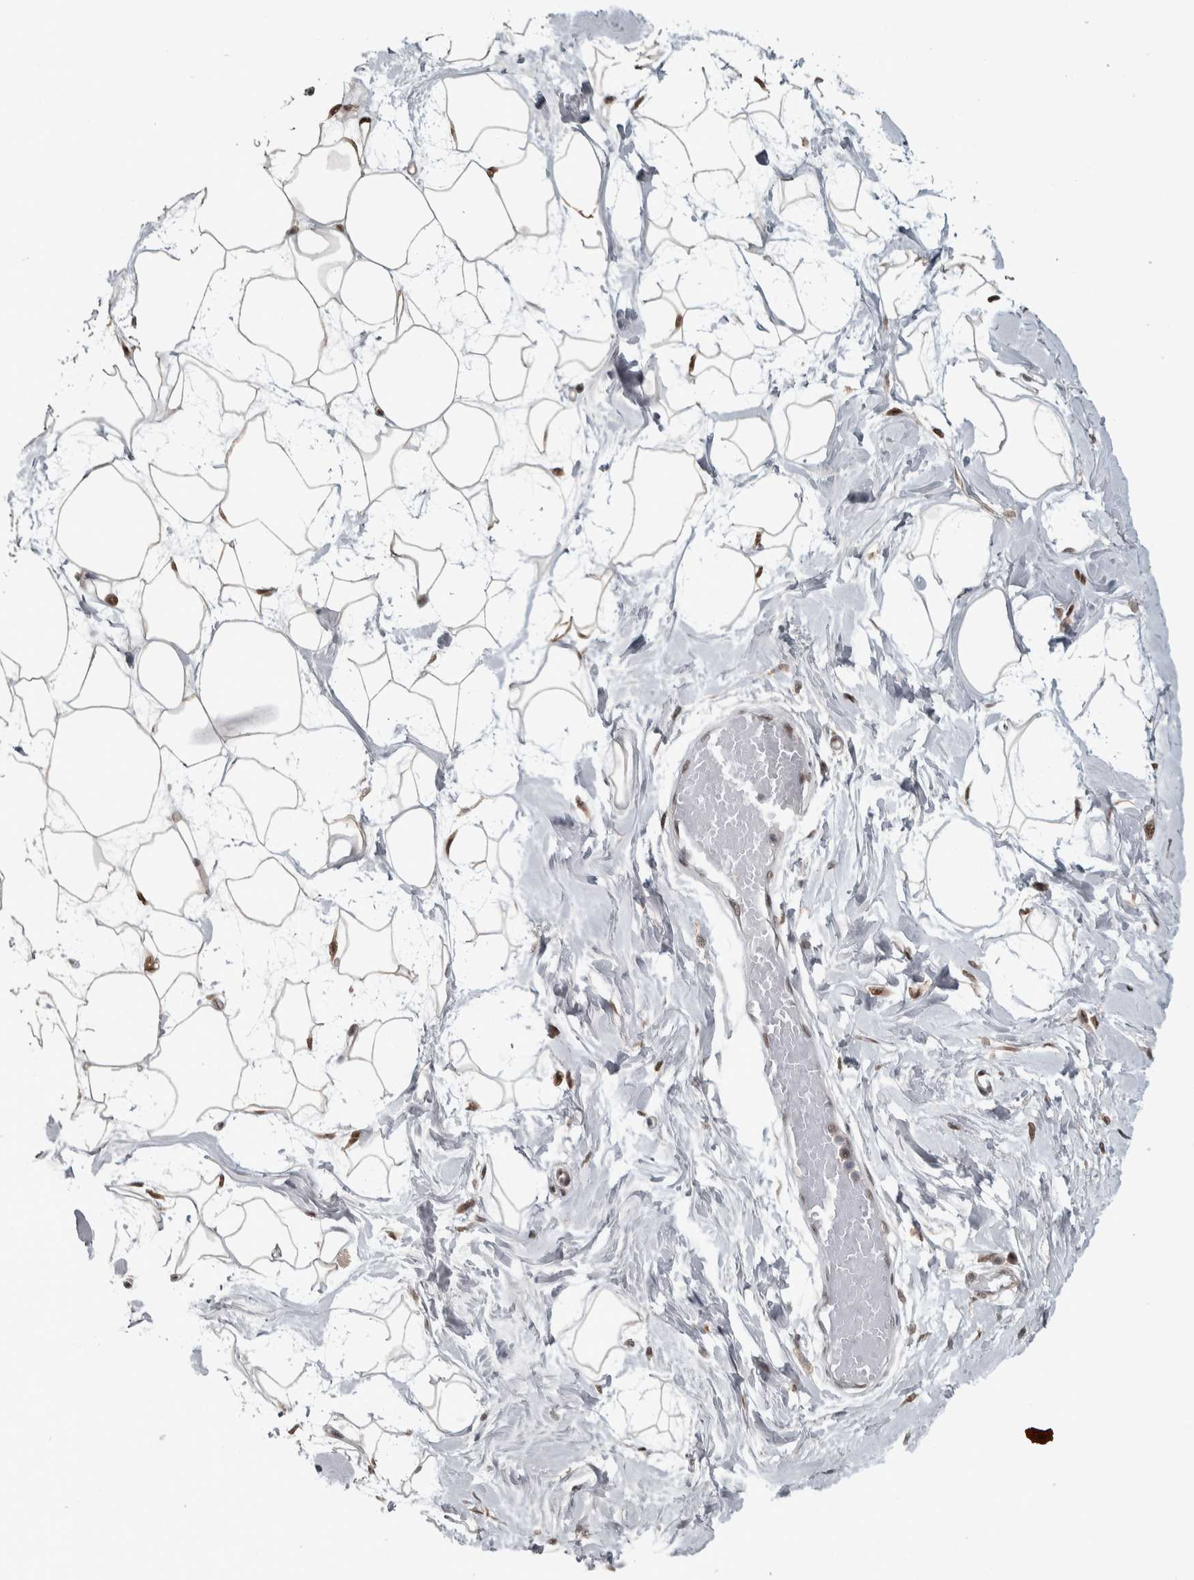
{"staining": {"intensity": "moderate", "quantity": ">75%", "location": "nuclear"}, "tissue": "breast", "cell_type": "Adipocytes", "image_type": "normal", "snomed": [{"axis": "morphology", "description": "Normal tissue, NOS"}, {"axis": "topography", "description": "Breast"}], "caption": "An image showing moderate nuclear positivity in about >75% of adipocytes in unremarkable breast, as visualized by brown immunohistochemical staining.", "gene": "DDX42", "patient": {"sex": "female", "age": 45}}